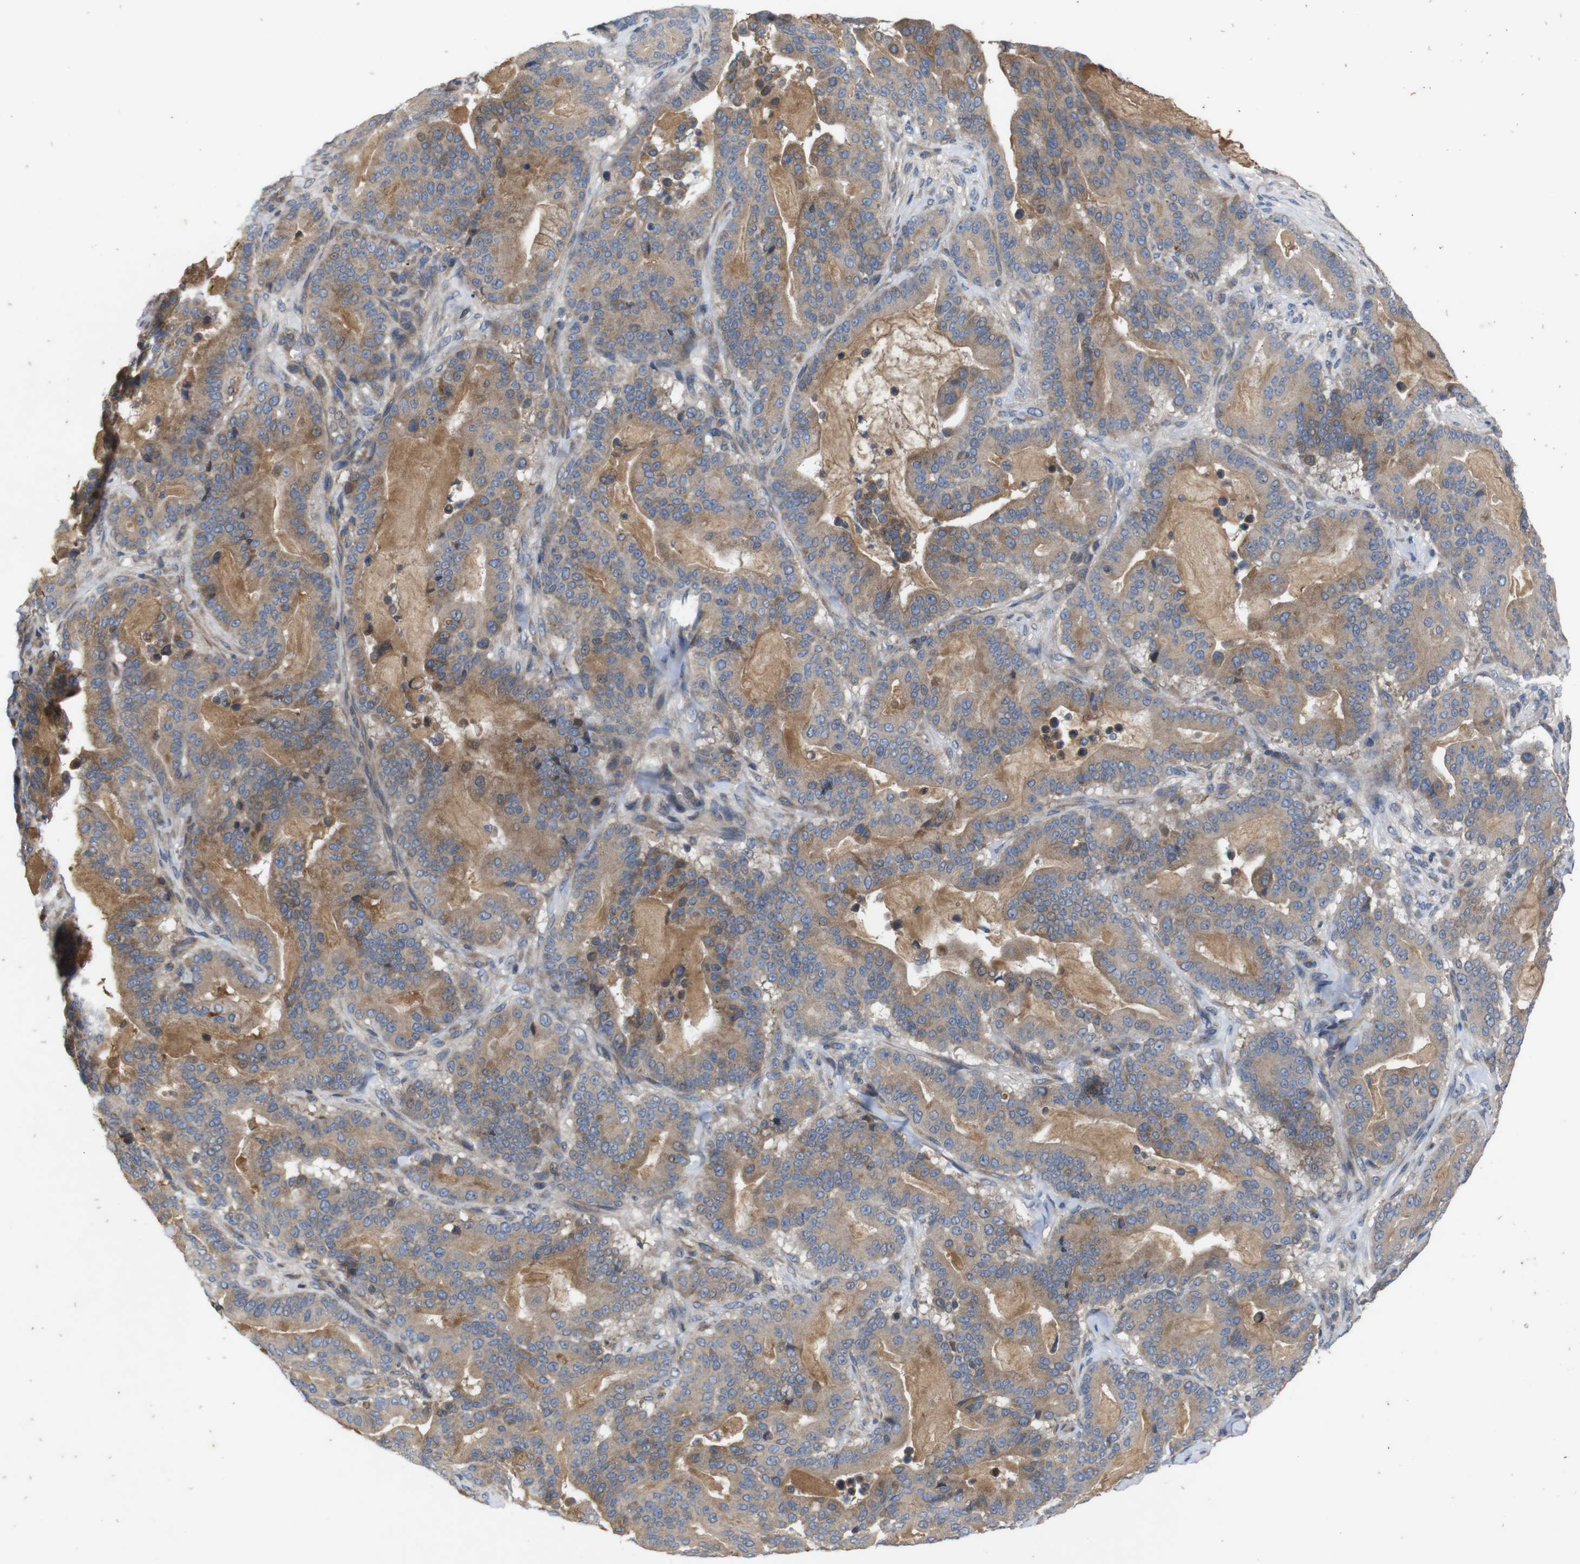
{"staining": {"intensity": "moderate", "quantity": ">75%", "location": "cytoplasmic/membranous"}, "tissue": "pancreatic cancer", "cell_type": "Tumor cells", "image_type": "cancer", "snomed": [{"axis": "morphology", "description": "Adenocarcinoma, NOS"}, {"axis": "topography", "description": "Pancreas"}], "caption": "There is medium levels of moderate cytoplasmic/membranous positivity in tumor cells of pancreatic cancer, as demonstrated by immunohistochemical staining (brown color).", "gene": "PTPN1", "patient": {"sex": "male", "age": 63}}